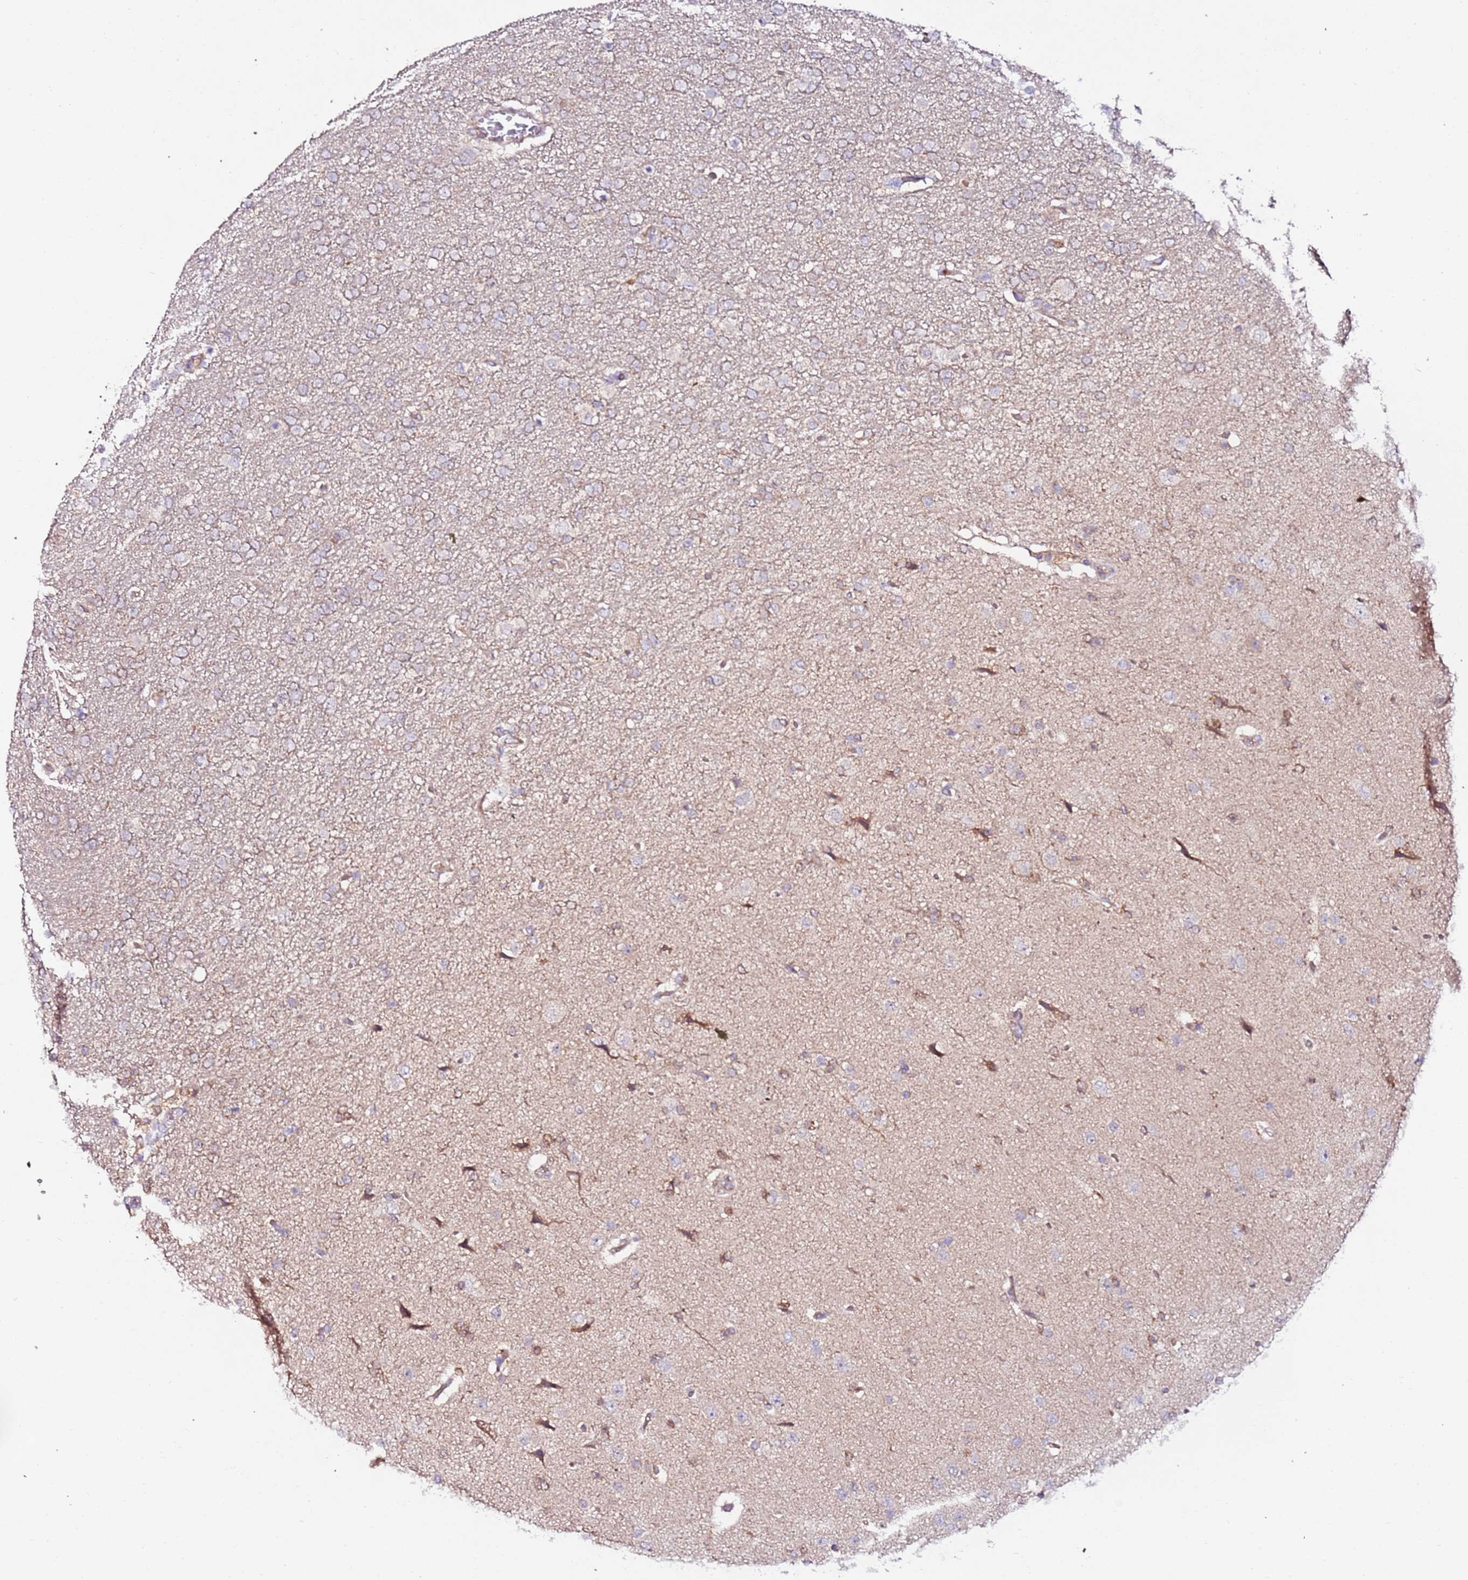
{"staining": {"intensity": "negative", "quantity": "none", "location": "none"}, "tissue": "glioma", "cell_type": "Tumor cells", "image_type": "cancer", "snomed": [{"axis": "morphology", "description": "Glioma, malignant, High grade"}, {"axis": "topography", "description": "Brain"}], "caption": "Malignant glioma (high-grade) was stained to show a protein in brown. There is no significant expression in tumor cells. The staining is performed using DAB brown chromogen with nuclei counter-stained in using hematoxylin.", "gene": "FLVCR1", "patient": {"sex": "male", "age": 72}}